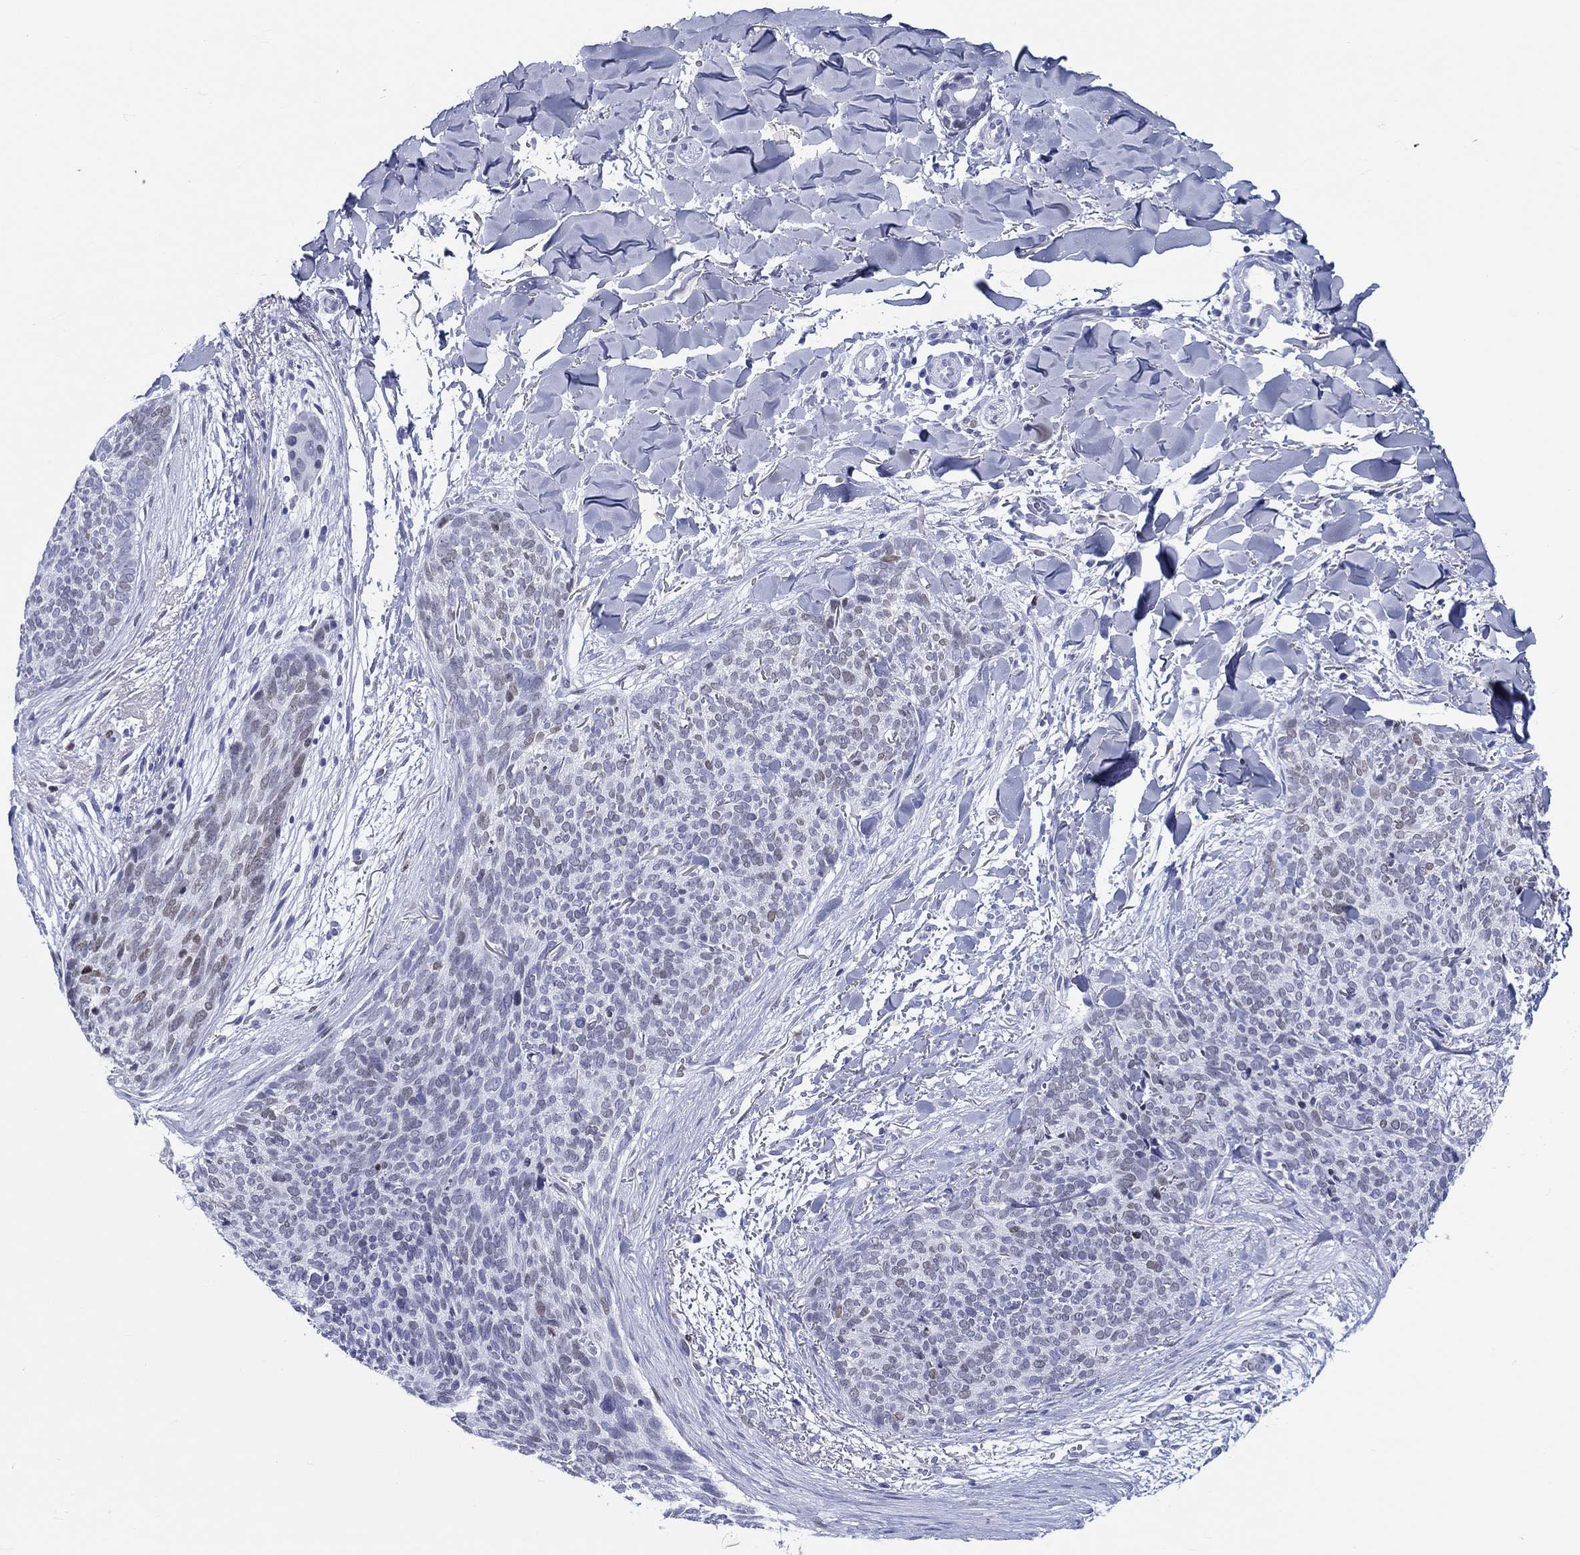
{"staining": {"intensity": "weak", "quantity": "<25%", "location": "nuclear"}, "tissue": "skin cancer", "cell_type": "Tumor cells", "image_type": "cancer", "snomed": [{"axis": "morphology", "description": "Basal cell carcinoma"}, {"axis": "topography", "description": "Skin"}], "caption": "Immunohistochemistry photomicrograph of human skin cancer stained for a protein (brown), which demonstrates no expression in tumor cells. (Brightfield microscopy of DAB (3,3'-diaminobenzidine) immunohistochemistry at high magnification).", "gene": "H1-1", "patient": {"sex": "male", "age": 64}}